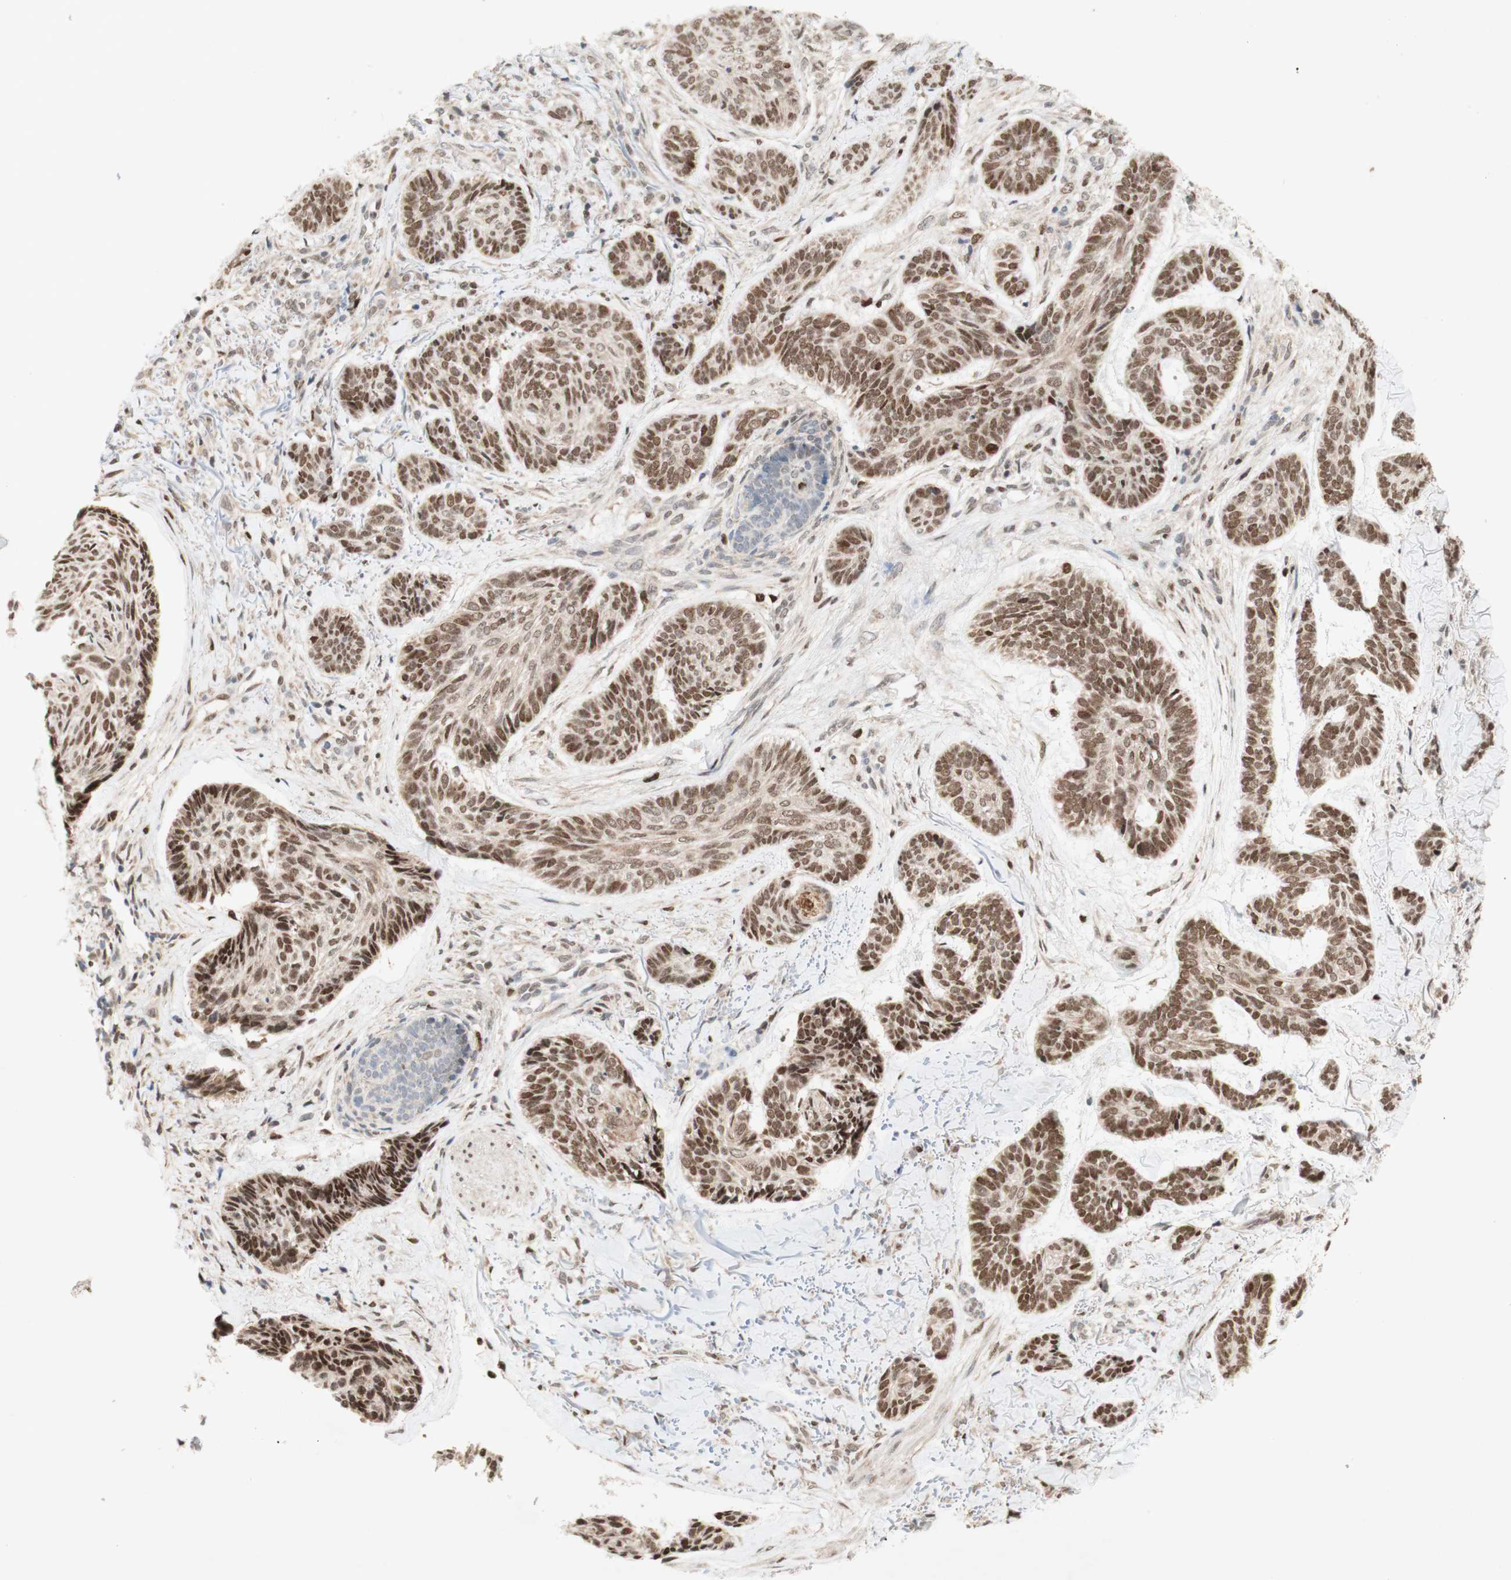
{"staining": {"intensity": "moderate", "quantity": "25%-75%", "location": "nuclear"}, "tissue": "skin cancer", "cell_type": "Tumor cells", "image_type": "cancer", "snomed": [{"axis": "morphology", "description": "Basal cell carcinoma"}, {"axis": "topography", "description": "Skin"}], "caption": "Immunohistochemistry image of neoplastic tissue: skin cancer (basal cell carcinoma) stained using IHC reveals medium levels of moderate protein expression localized specifically in the nuclear of tumor cells, appearing as a nuclear brown color.", "gene": "DNMT3A", "patient": {"sex": "male", "age": 43}}